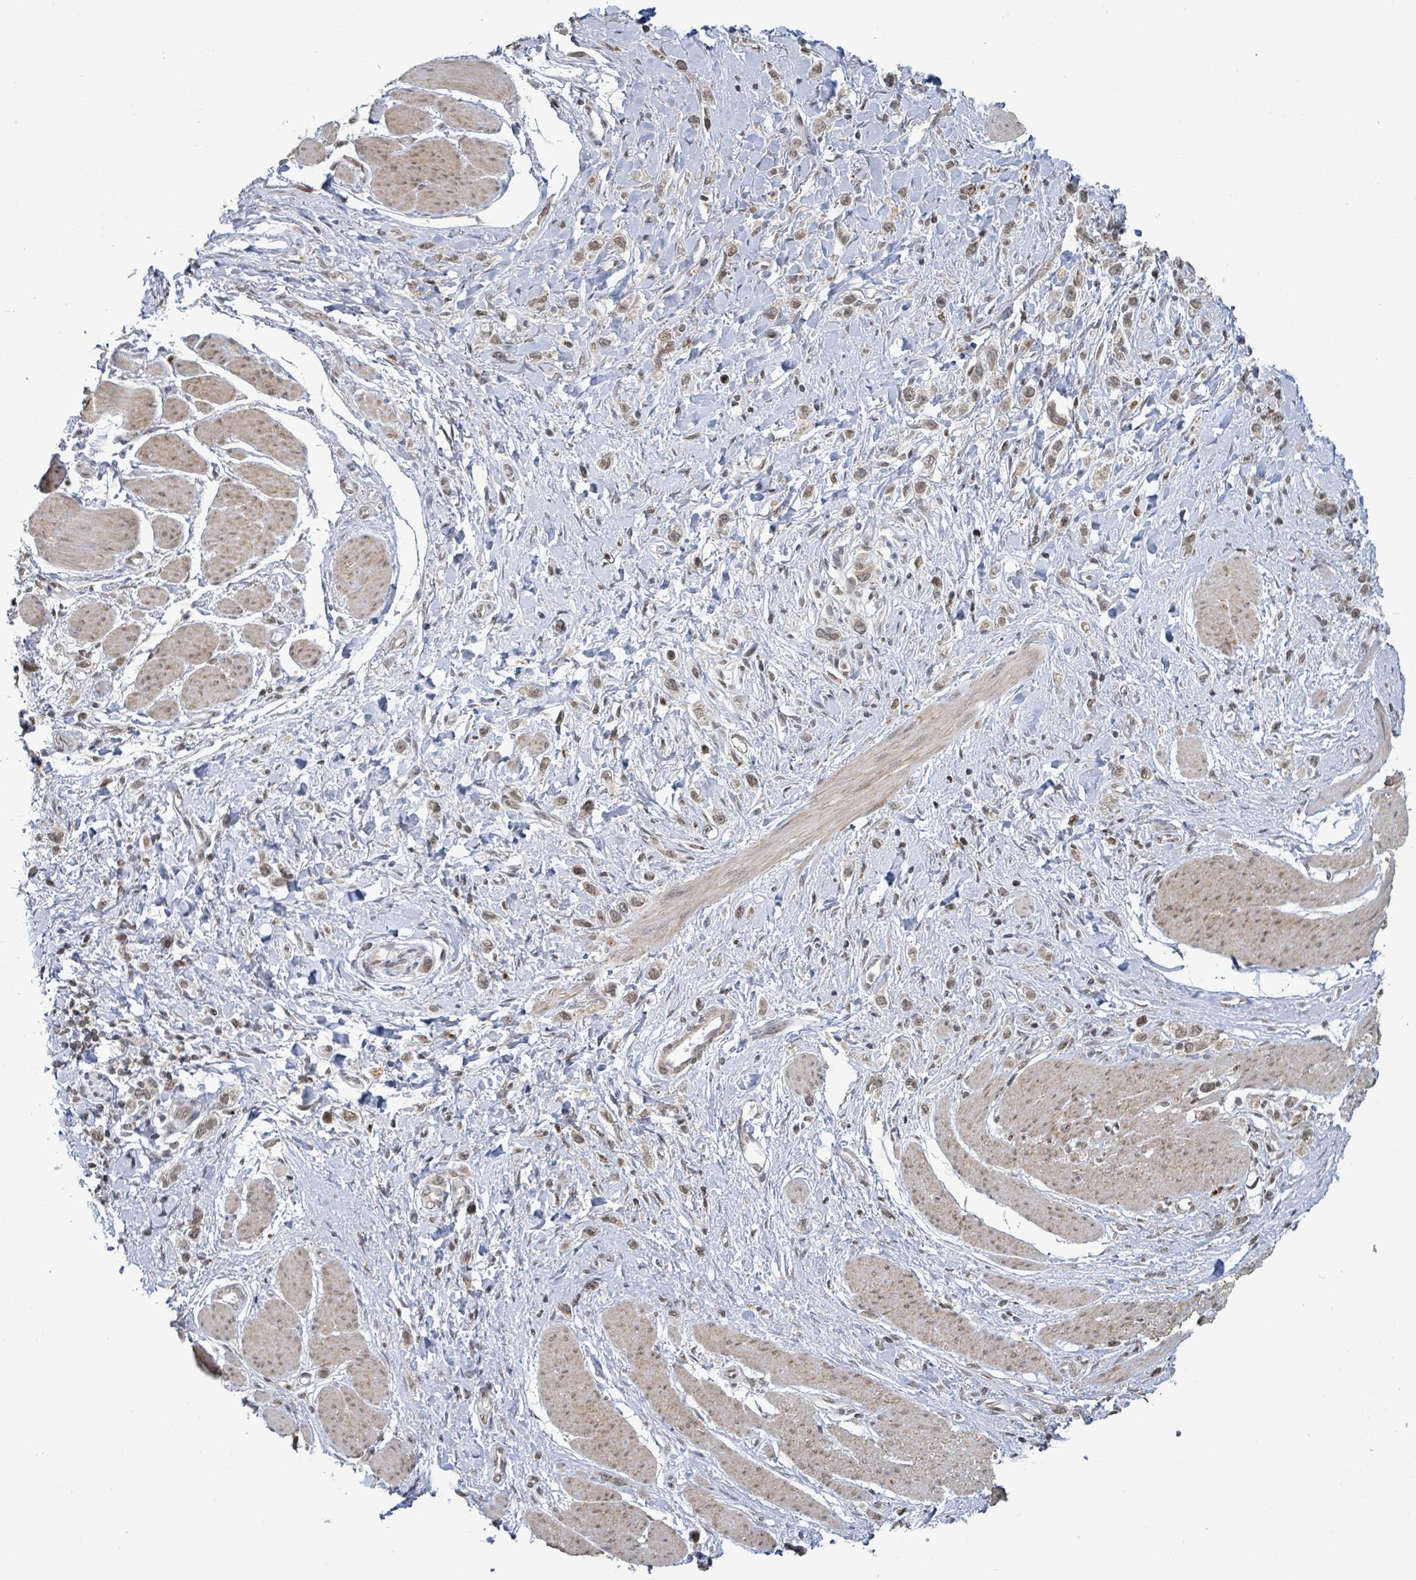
{"staining": {"intensity": "weak", "quantity": ">75%", "location": "nuclear"}, "tissue": "stomach cancer", "cell_type": "Tumor cells", "image_type": "cancer", "snomed": [{"axis": "morphology", "description": "Adenocarcinoma, NOS"}, {"axis": "topography", "description": "Stomach"}], "caption": "The image exhibits a brown stain indicating the presence of a protein in the nuclear of tumor cells in stomach cancer.", "gene": "SBF2", "patient": {"sex": "female", "age": 65}}